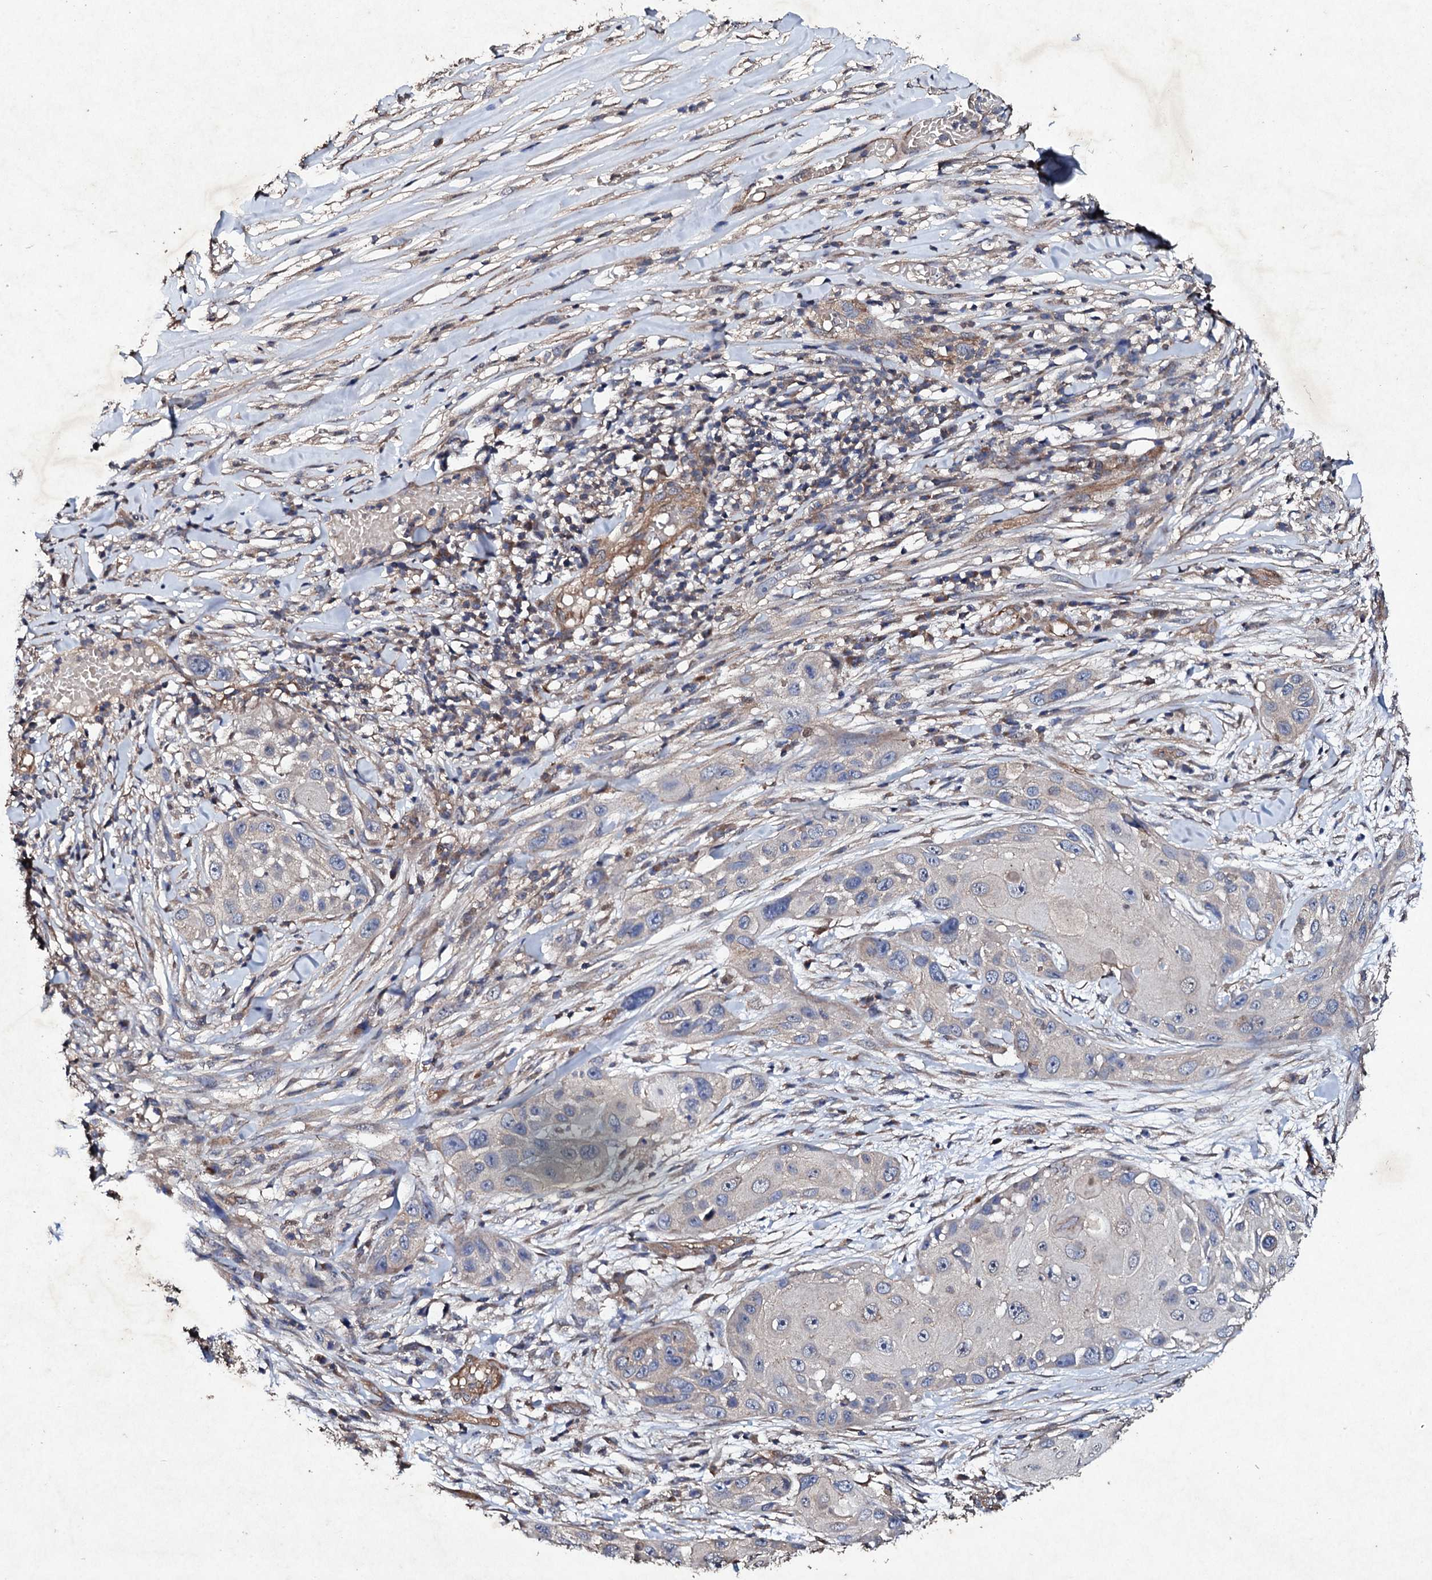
{"staining": {"intensity": "moderate", "quantity": "<25%", "location": "cytoplasmic/membranous"}, "tissue": "skin cancer", "cell_type": "Tumor cells", "image_type": "cancer", "snomed": [{"axis": "morphology", "description": "Squamous cell carcinoma, NOS"}, {"axis": "topography", "description": "Skin"}], "caption": "Immunohistochemistry image of squamous cell carcinoma (skin) stained for a protein (brown), which demonstrates low levels of moderate cytoplasmic/membranous positivity in about <25% of tumor cells.", "gene": "MOCOS", "patient": {"sex": "female", "age": 44}}